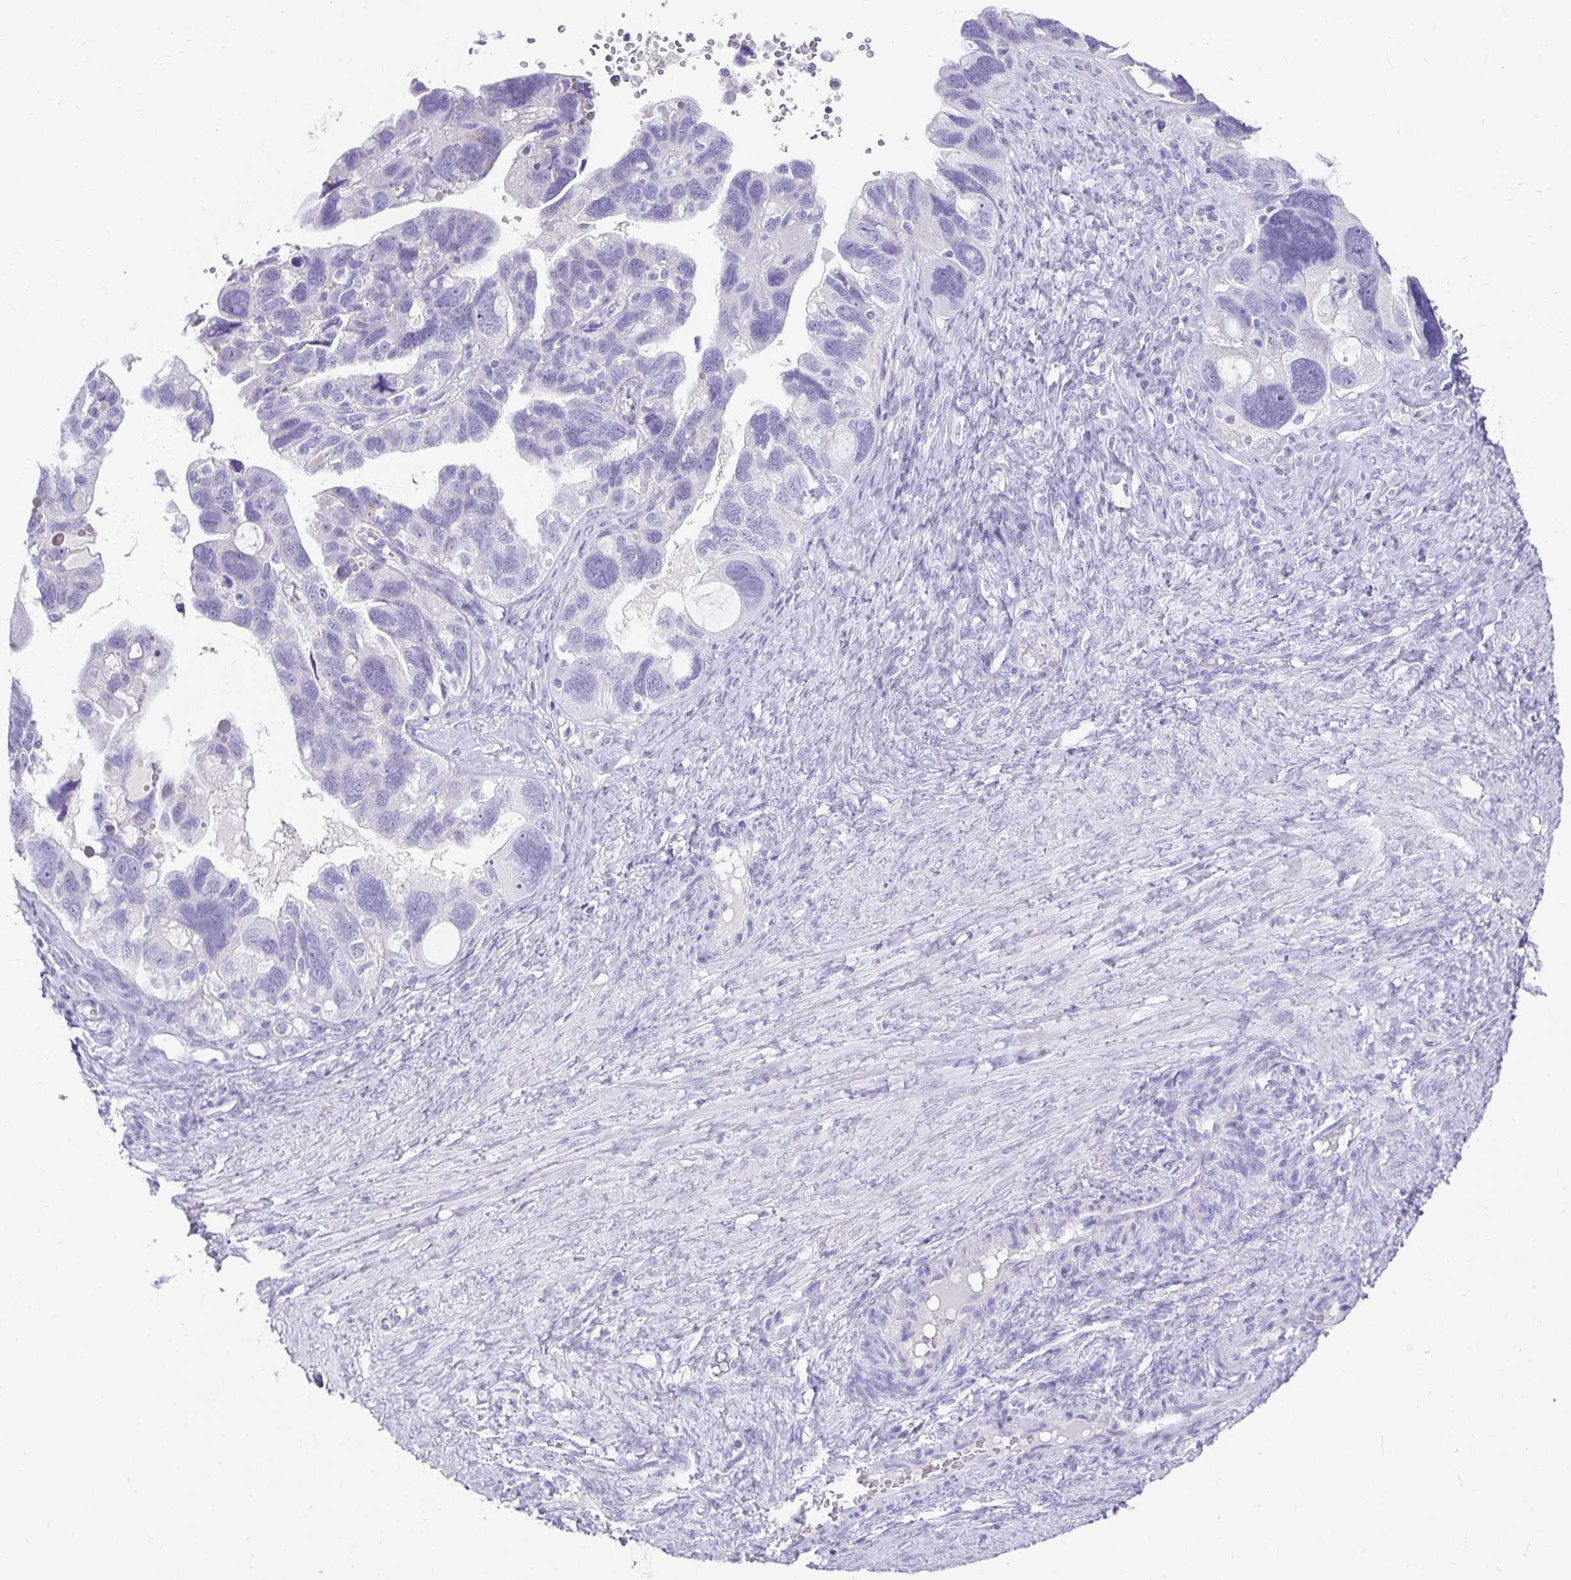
{"staining": {"intensity": "negative", "quantity": "none", "location": "none"}, "tissue": "ovarian cancer", "cell_type": "Tumor cells", "image_type": "cancer", "snomed": [{"axis": "morphology", "description": "Cystadenocarcinoma, serous, NOS"}, {"axis": "topography", "description": "Ovary"}], "caption": "Tumor cells are negative for brown protein staining in serous cystadenocarcinoma (ovarian).", "gene": "CHAT", "patient": {"sex": "female", "age": 60}}